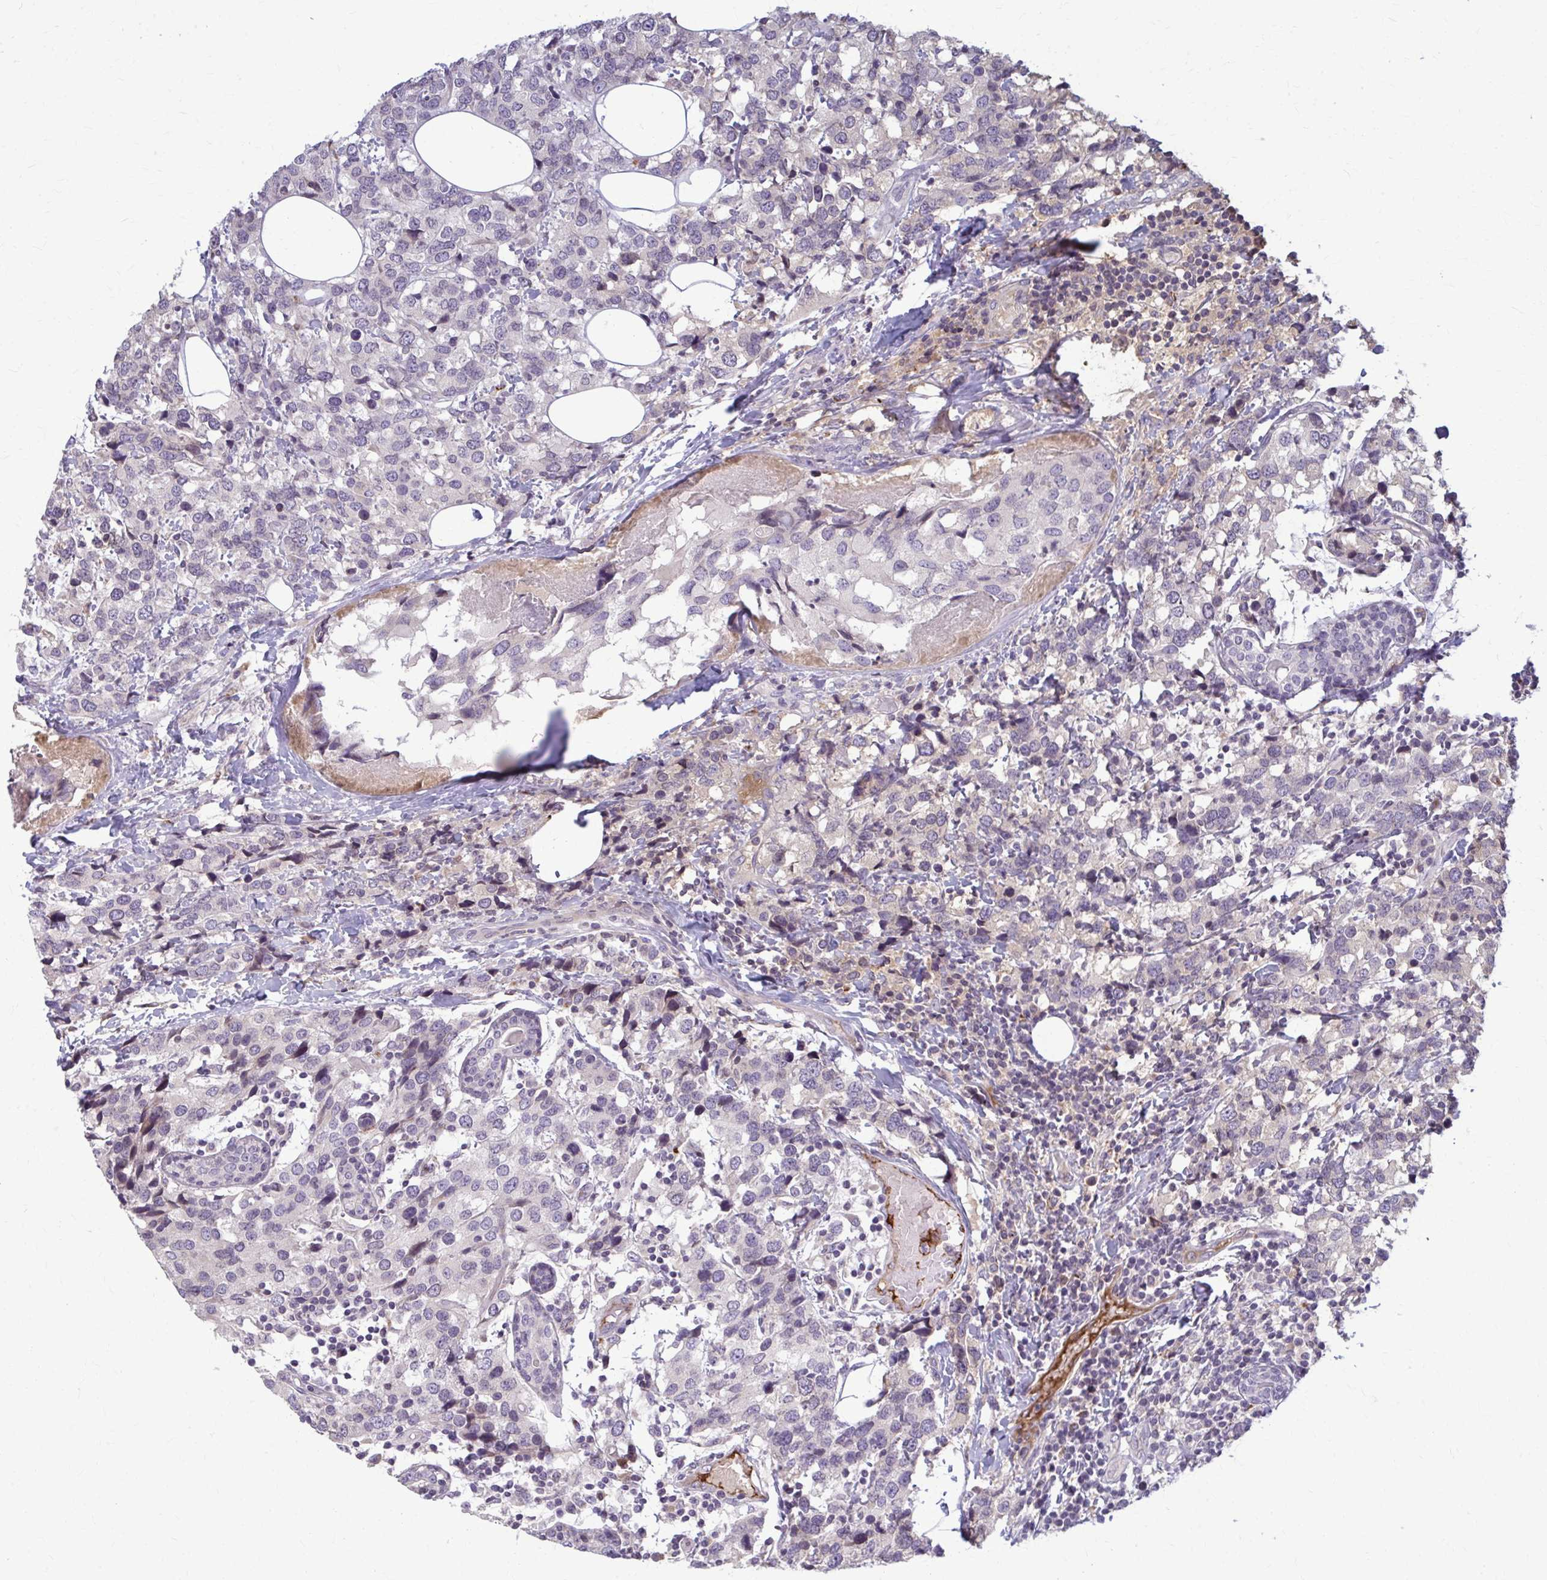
{"staining": {"intensity": "negative", "quantity": "none", "location": "none"}, "tissue": "breast cancer", "cell_type": "Tumor cells", "image_type": "cancer", "snomed": [{"axis": "morphology", "description": "Lobular carcinoma"}, {"axis": "topography", "description": "Breast"}], "caption": "DAB (3,3'-diaminobenzidine) immunohistochemical staining of human breast cancer demonstrates no significant positivity in tumor cells.", "gene": "MCRIP2", "patient": {"sex": "female", "age": 59}}